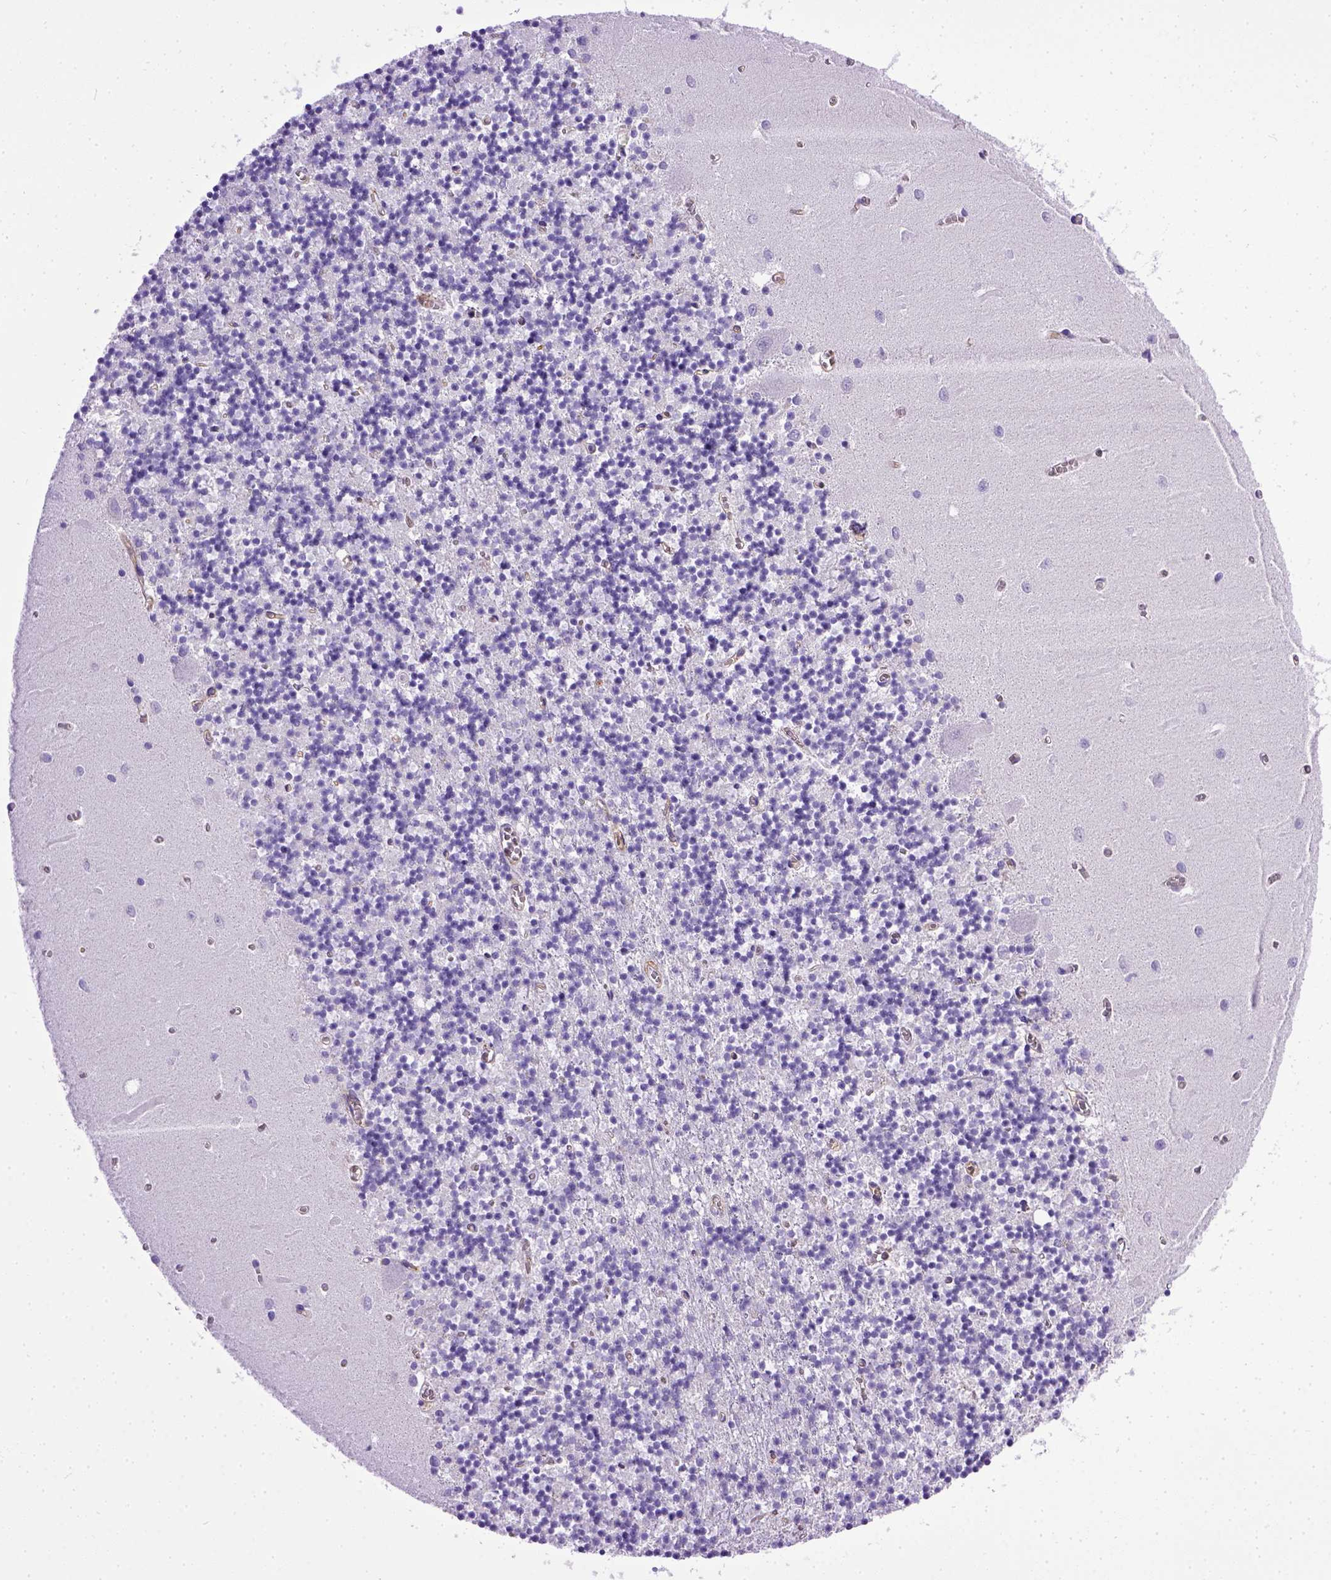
{"staining": {"intensity": "negative", "quantity": "none", "location": "none"}, "tissue": "cerebellum", "cell_type": "Cells in granular layer", "image_type": "normal", "snomed": [{"axis": "morphology", "description": "Normal tissue, NOS"}, {"axis": "topography", "description": "Cerebellum"}], "caption": "Cells in granular layer show no significant protein staining in unremarkable cerebellum.", "gene": "ENG", "patient": {"sex": "female", "age": 64}}